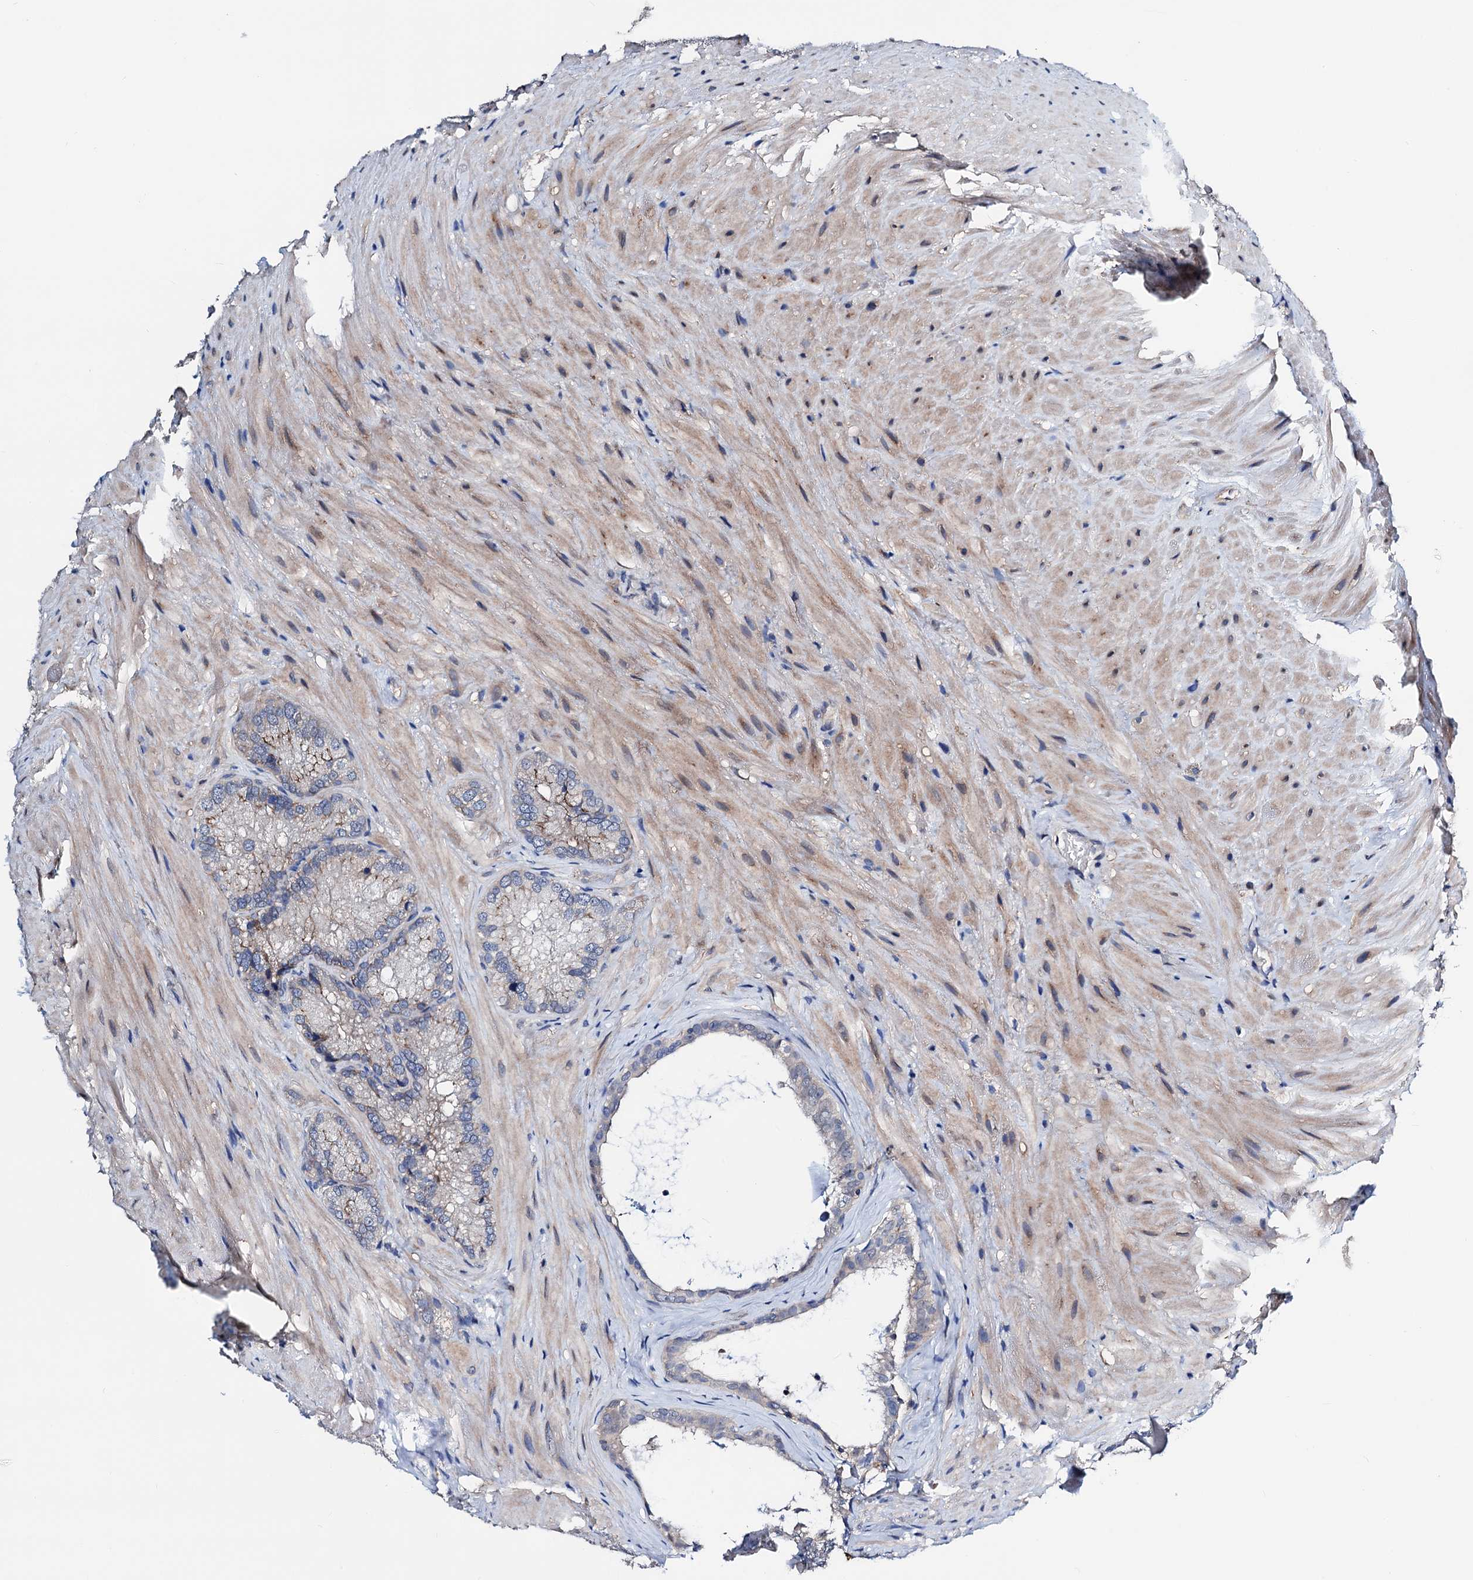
{"staining": {"intensity": "negative", "quantity": "none", "location": "none"}, "tissue": "seminal vesicle", "cell_type": "Glandular cells", "image_type": "normal", "snomed": [{"axis": "morphology", "description": "Normal tissue, NOS"}, {"axis": "topography", "description": "Seminal veicle"}], "caption": "Human seminal vesicle stained for a protein using IHC demonstrates no expression in glandular cells.", "gene": "GCOM1", "patient": {"sex": "male", "age": 62}}